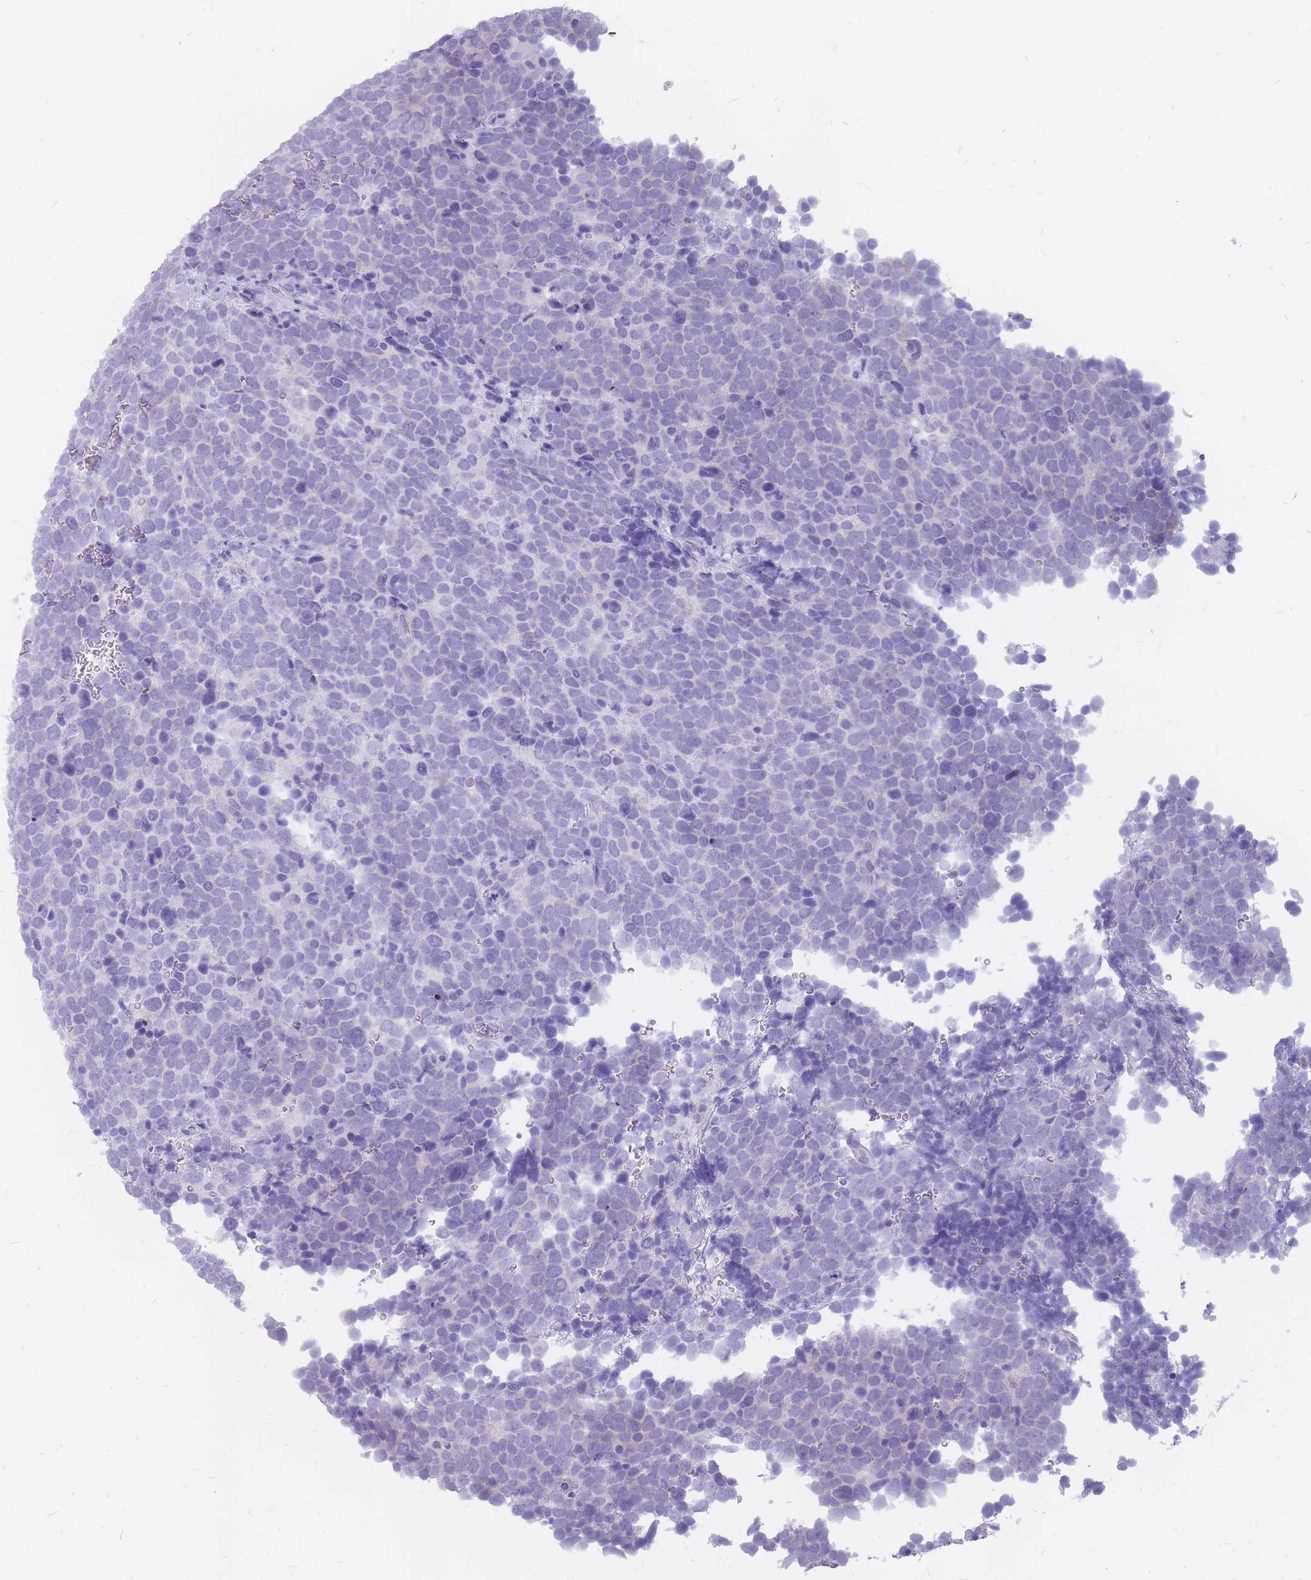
{"staining": {"intensity": "negative", "quantity": "none", "location": "none"}, "tissue": "urothelial cancer", "cell_type": "Tumor cells", "image_type": "cancer", "snomed": [{"axis": "morphology", "description": "Urothelial carcinoma, High grade"}, {"axis": "topography", "description": "Urinary bladder"}], "caption": "A high-resolution histopathology image shows immunohistochemistry (IHC) staining of urothelial cancer, which reveals no significant staining in tumor cells.", "gene": "INS", "patient": {"sex": "female", "age": 82}}